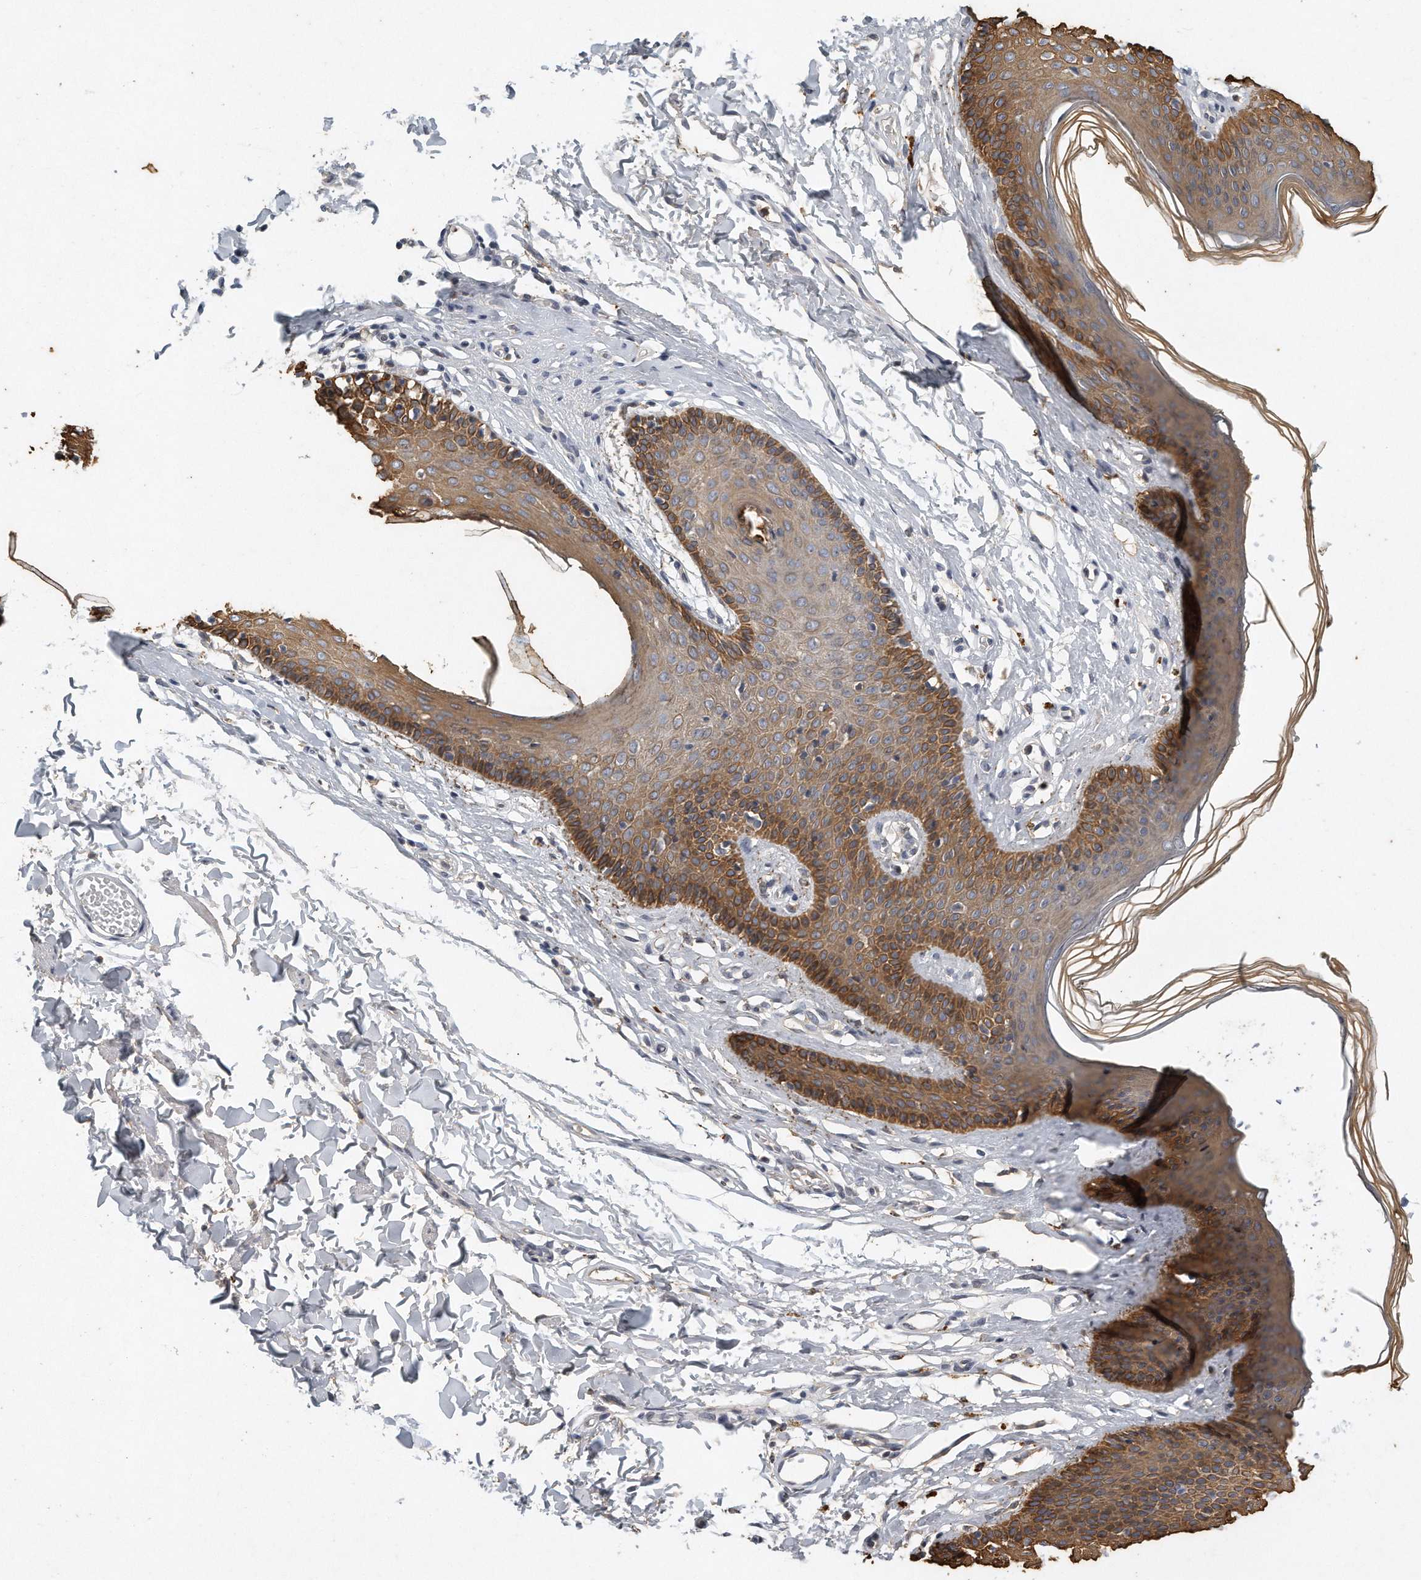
{"staining": {"intensity": "moderate", "quantity": ">75%", "location": "cytoplasmic/membranous"}, "tissue": "skin", "cell_type": "Epidermal cells", "image_type": "normal", "snomed": [{"axis": "morphology", "description": "Normal tissue, NOS"}, {"axis": "morphology", "description": "Squamous cell carcinoma, NOS"}, {"axis": "topography", "description": "Vulva"}], "caption": "IHC (DAB) staining of normal human skin demonstrates moderate cytoplasmic/membranous protein positivity in about >75% of epidermal cells. Nuclei are stained in blue.", "gene": "CAMK1", "patient": {"sex": "female", "age": 85}}